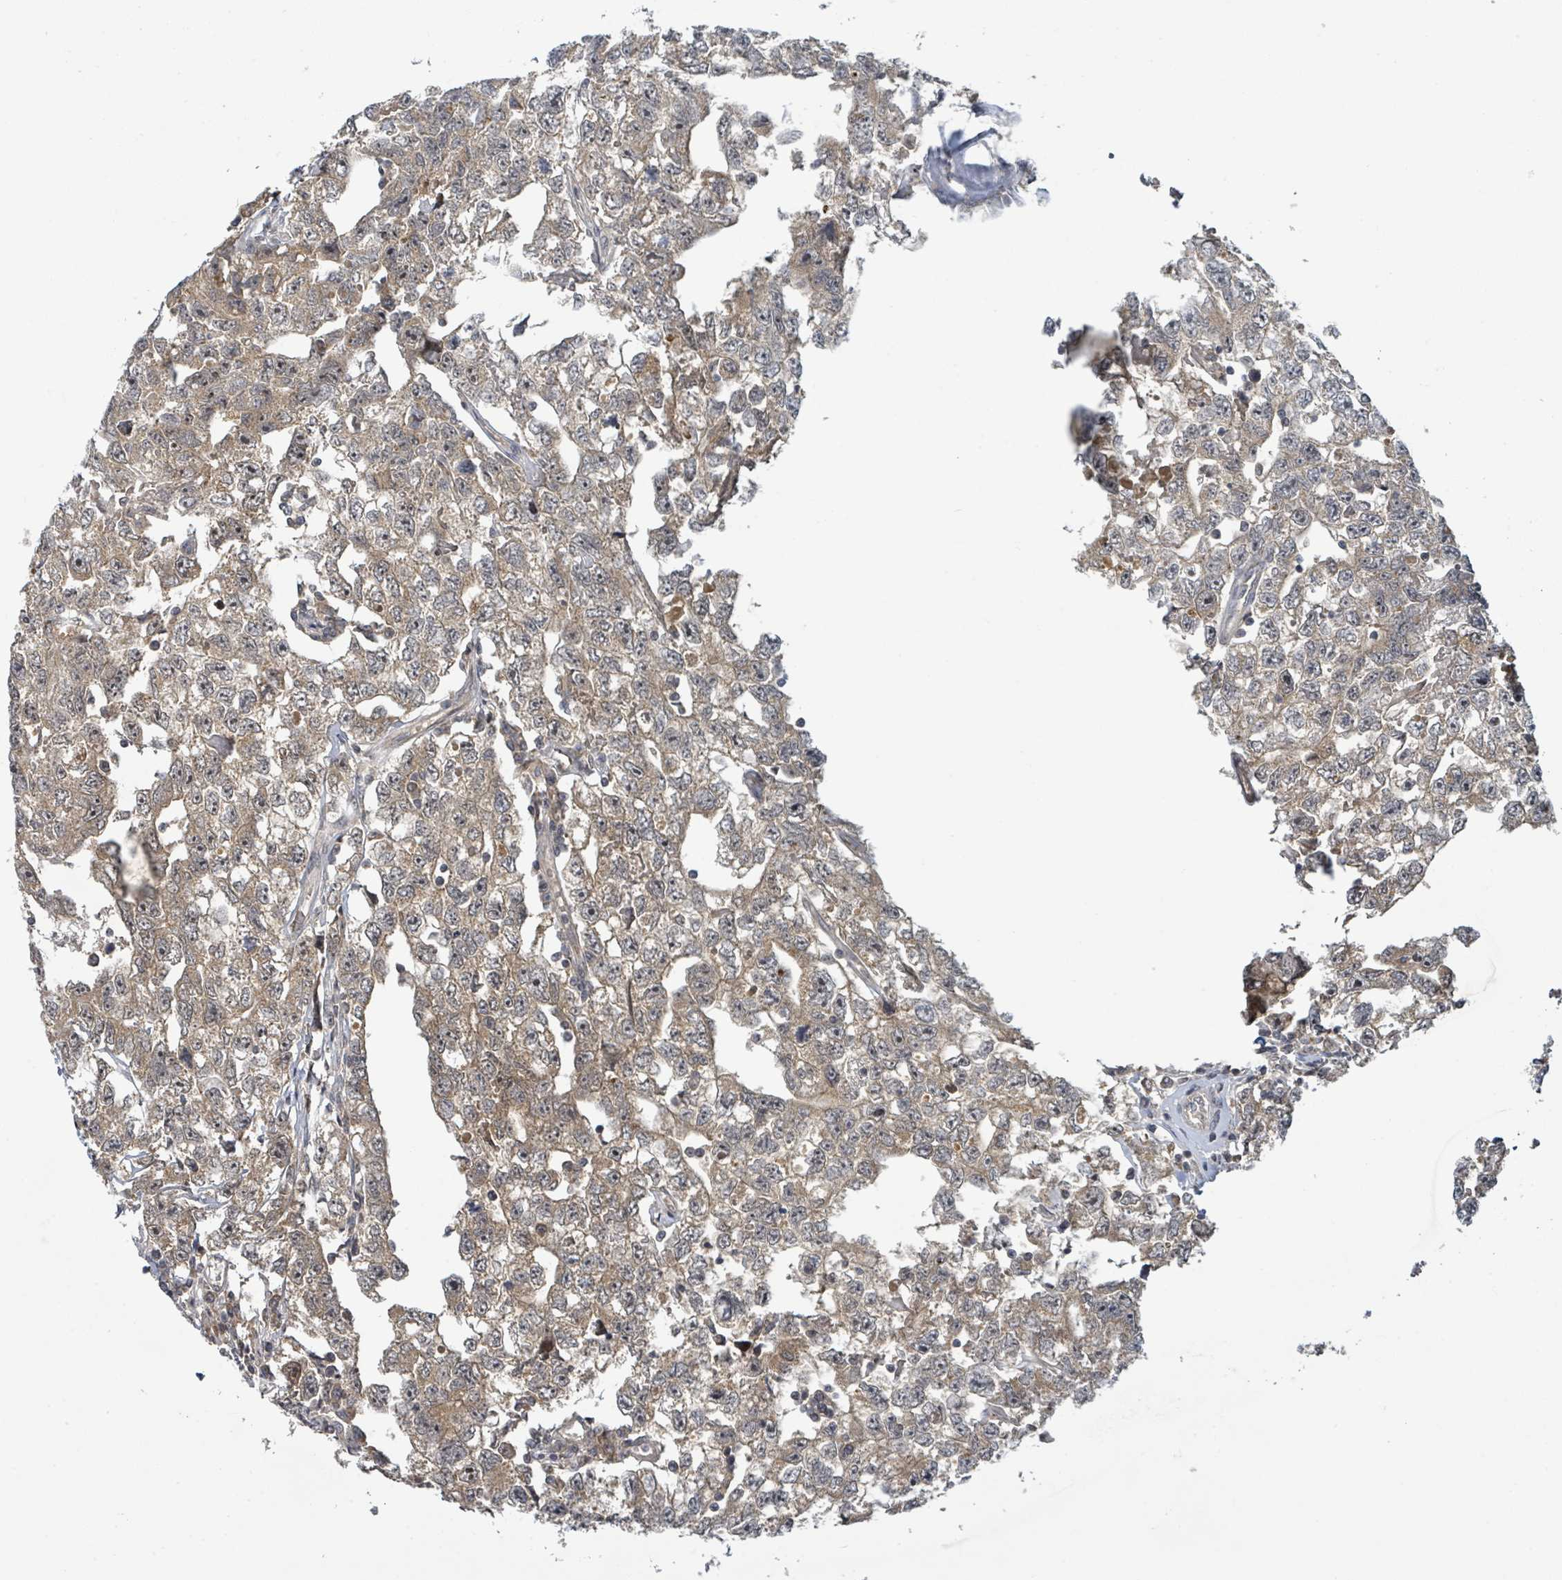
{"staining": {"intensity": "weak", "quantity": ">75%", "location": "cytoplasmic/membranous"}, "tissue": "testis cancer", "cell_type": "Tumor cells", "image_type": "cancer", "snomed": [{"axis": "morphology", "description": "Carcinoma, Embryonal, NOS"}, {"axis": "topography", "description": "Testis"}], "caption": "Immunohistochemistry (IHC) (DAB (3,3'-diaminobenzidine)) staining of testis cancer (embryonal carcinoma) demonstrates weak cytoplasmic/membranous protein positivity in about >75% of tumor cells.", "gene": "ITGA11", "patient": {"sex": "male", "age": 22}}